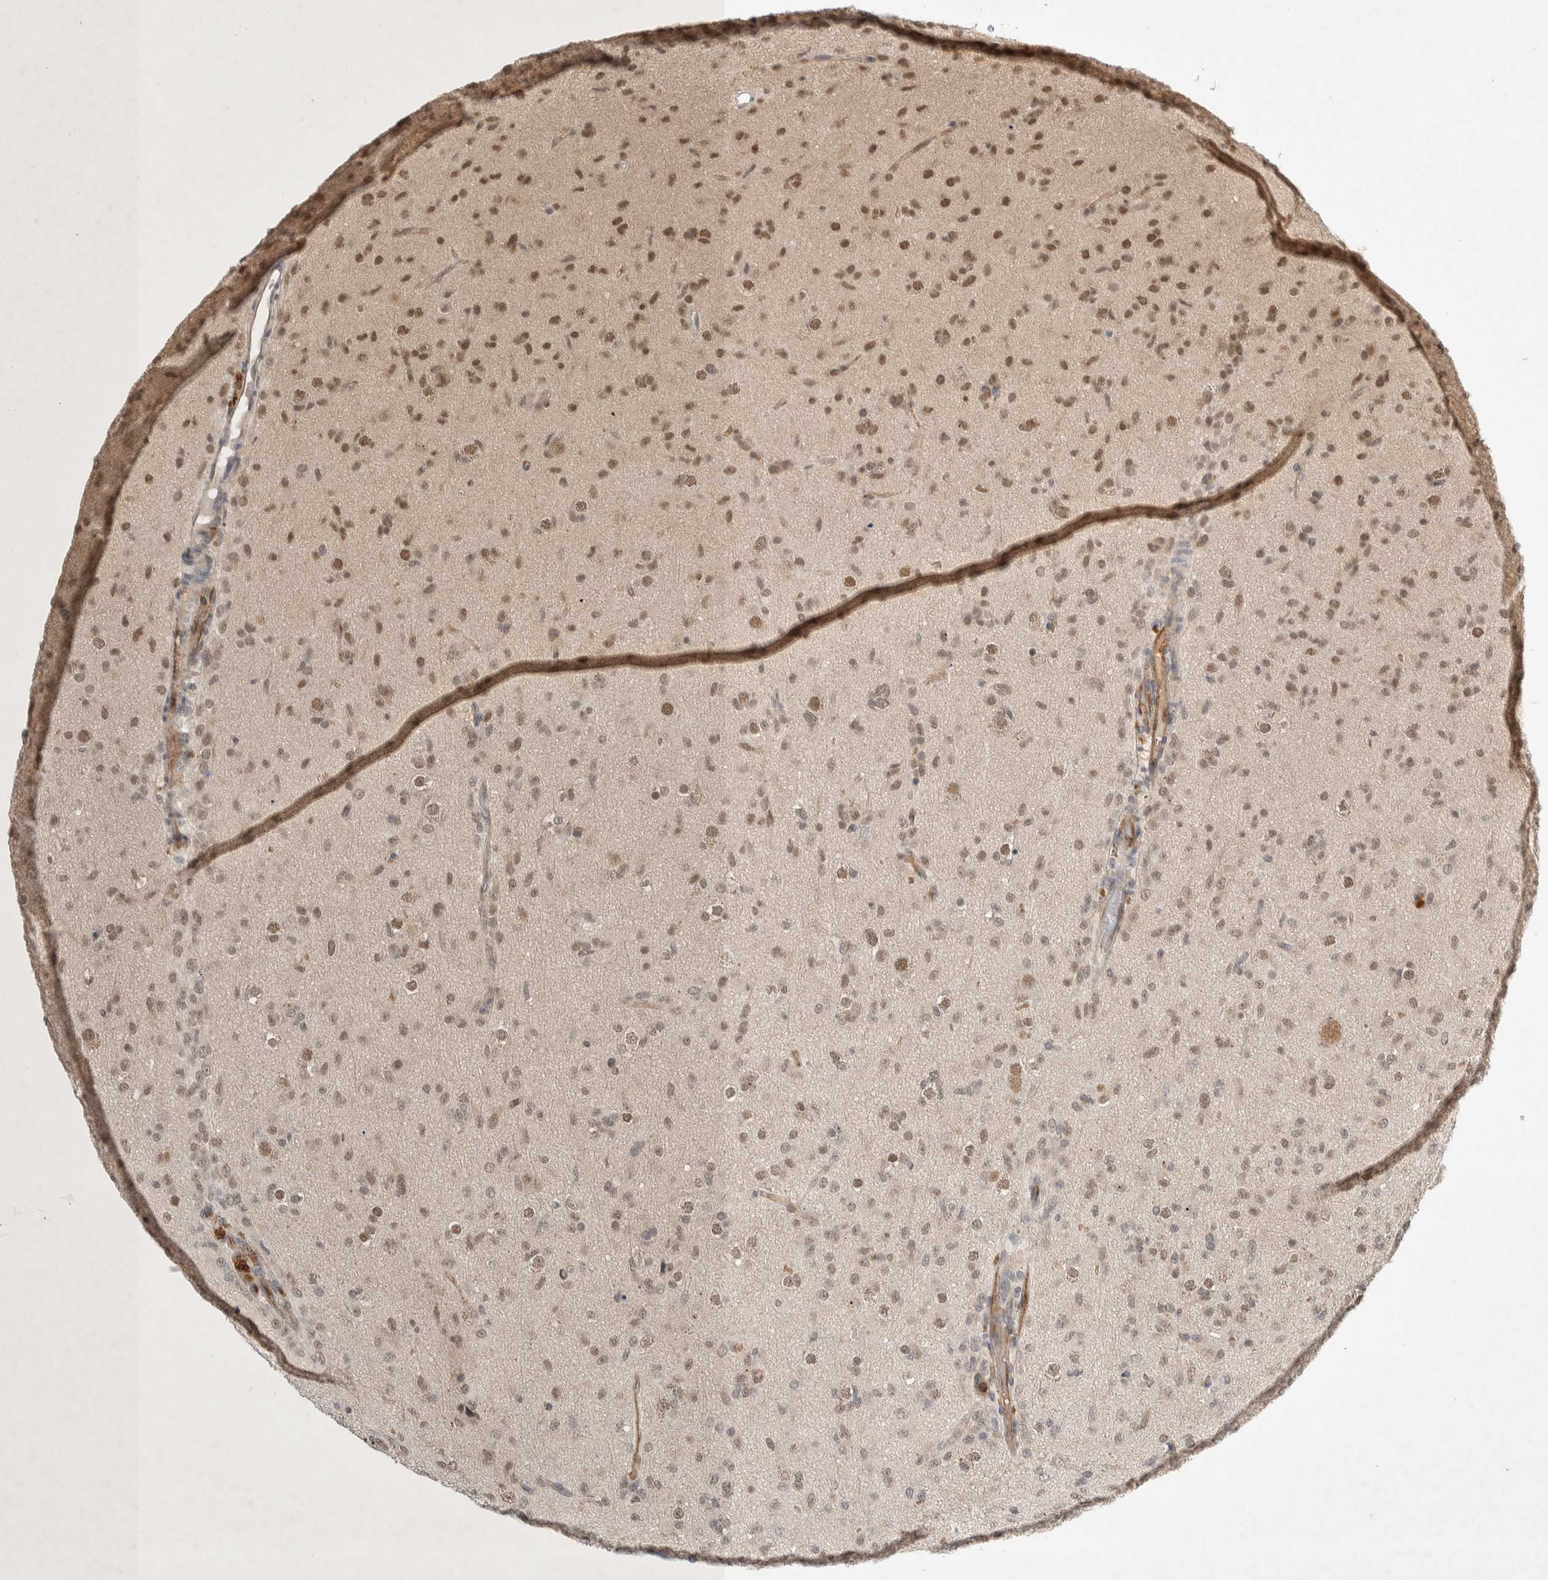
{"staining": {"intensity": "moderate", "quantity": "25%-75%", "location": "nuclear"}, "tissue": "glioma", "cell_type": "Tumor cells", "image_type": "cancer", "snomed": [{"axis": "morphology", "description": "Glioma, malignant, Low grade"}, {"axis": "topography", "description": "Brain"}], "caption": "Immunohistochemical staining of glioma displays medium levels of moderate nuclear expression in approximately 25%-75% of tumor cells.", "gene": "ZNF704", "patient": {"sex": "male", "age": 65}}